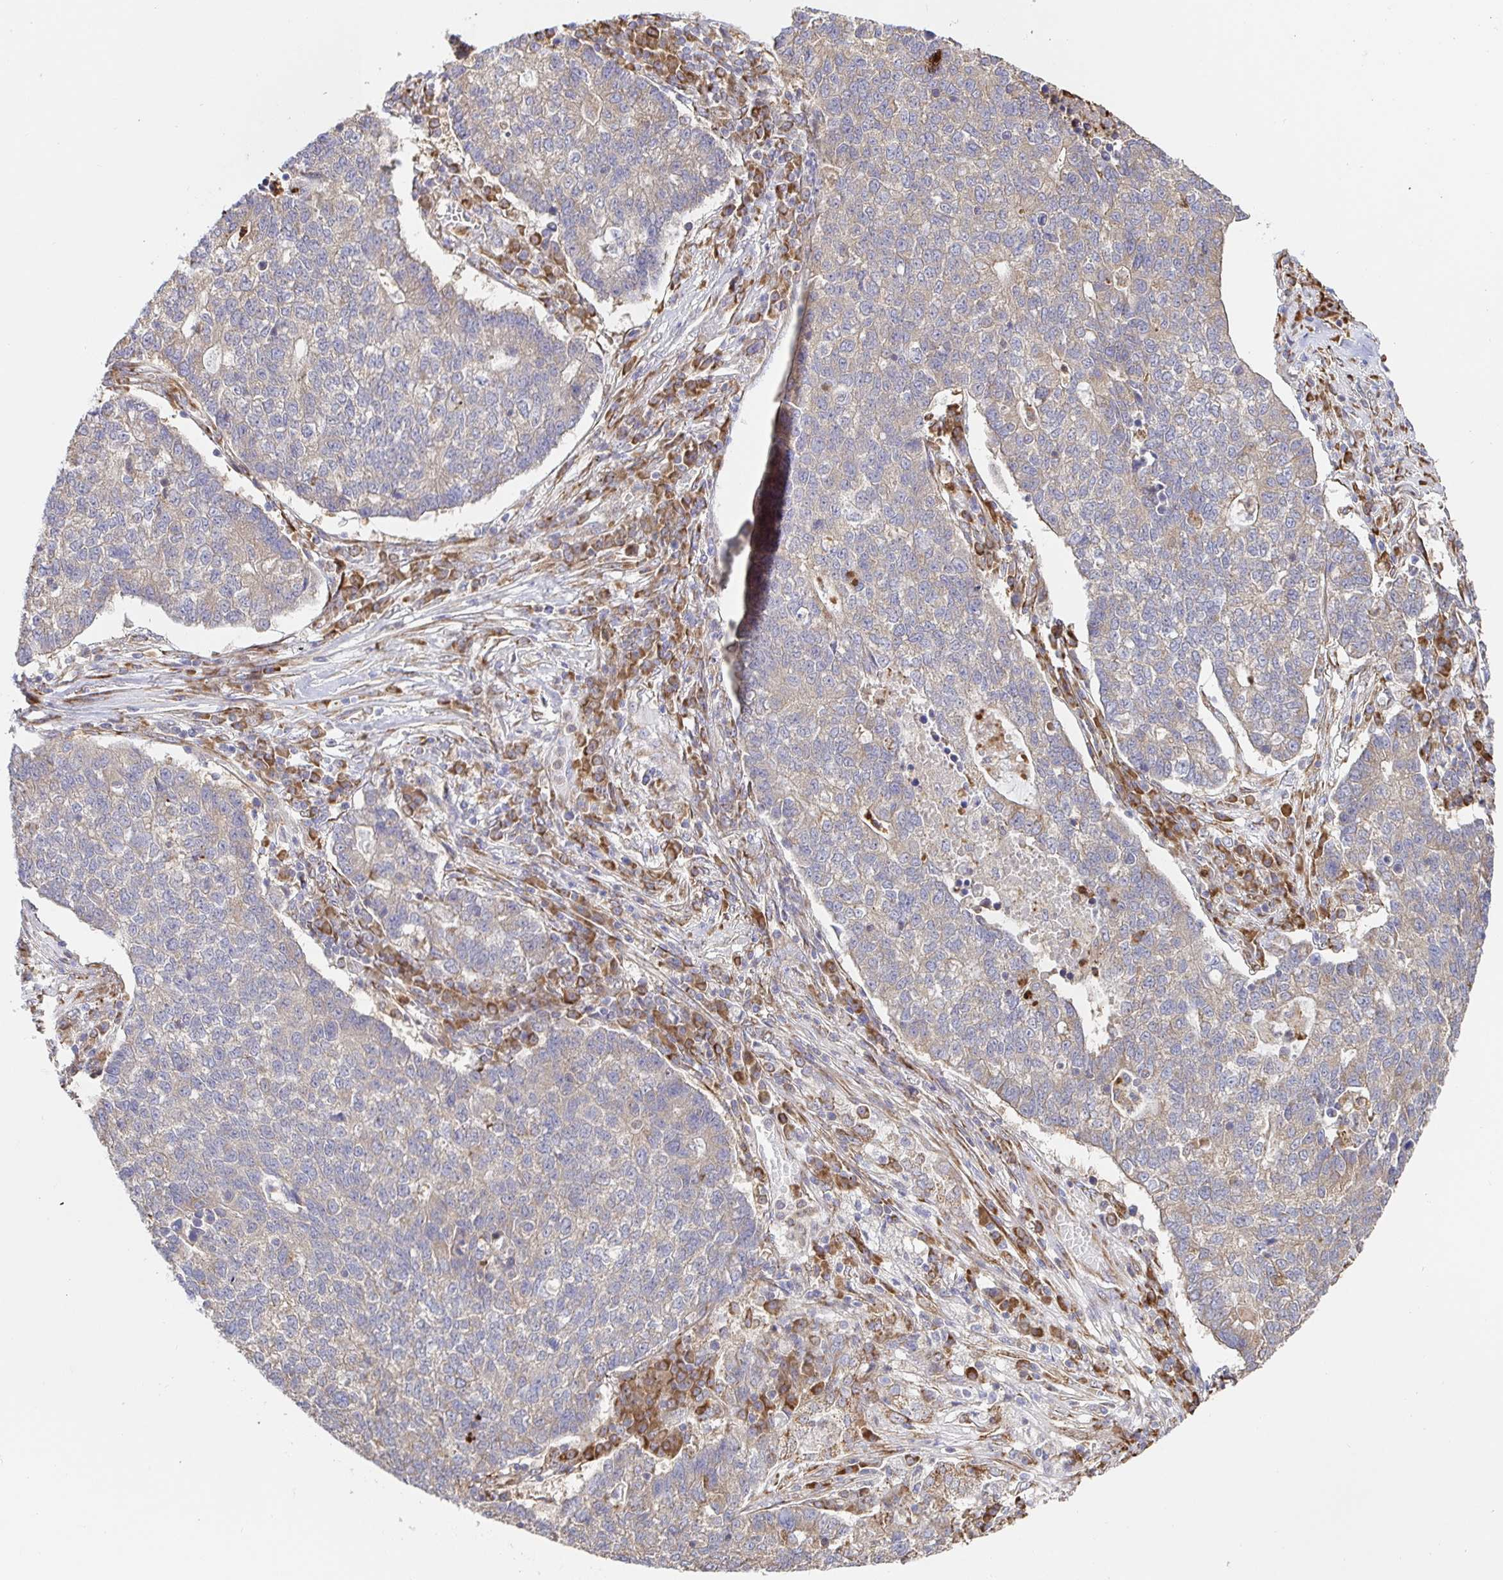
{"staining": {"intensity": "negative", "quantity": "none", "location": "none"}, "tissue": "lung cancer", "cell_type": "Tumor cells", "image_type": "cancer", "snomed": [{"axis": "morphology", "description": "Adenocarcinoma, NOS"}, {"axis": "topography", "description": "Lung"}], "caption": "High power microscopy photomicrograph of an immunohistochemistry image of lung adenocarcinoma, revealing no significant positivity in tumor cells.", "gene": "PDPK1", "patient": {"sex": "male", "age": 57}}